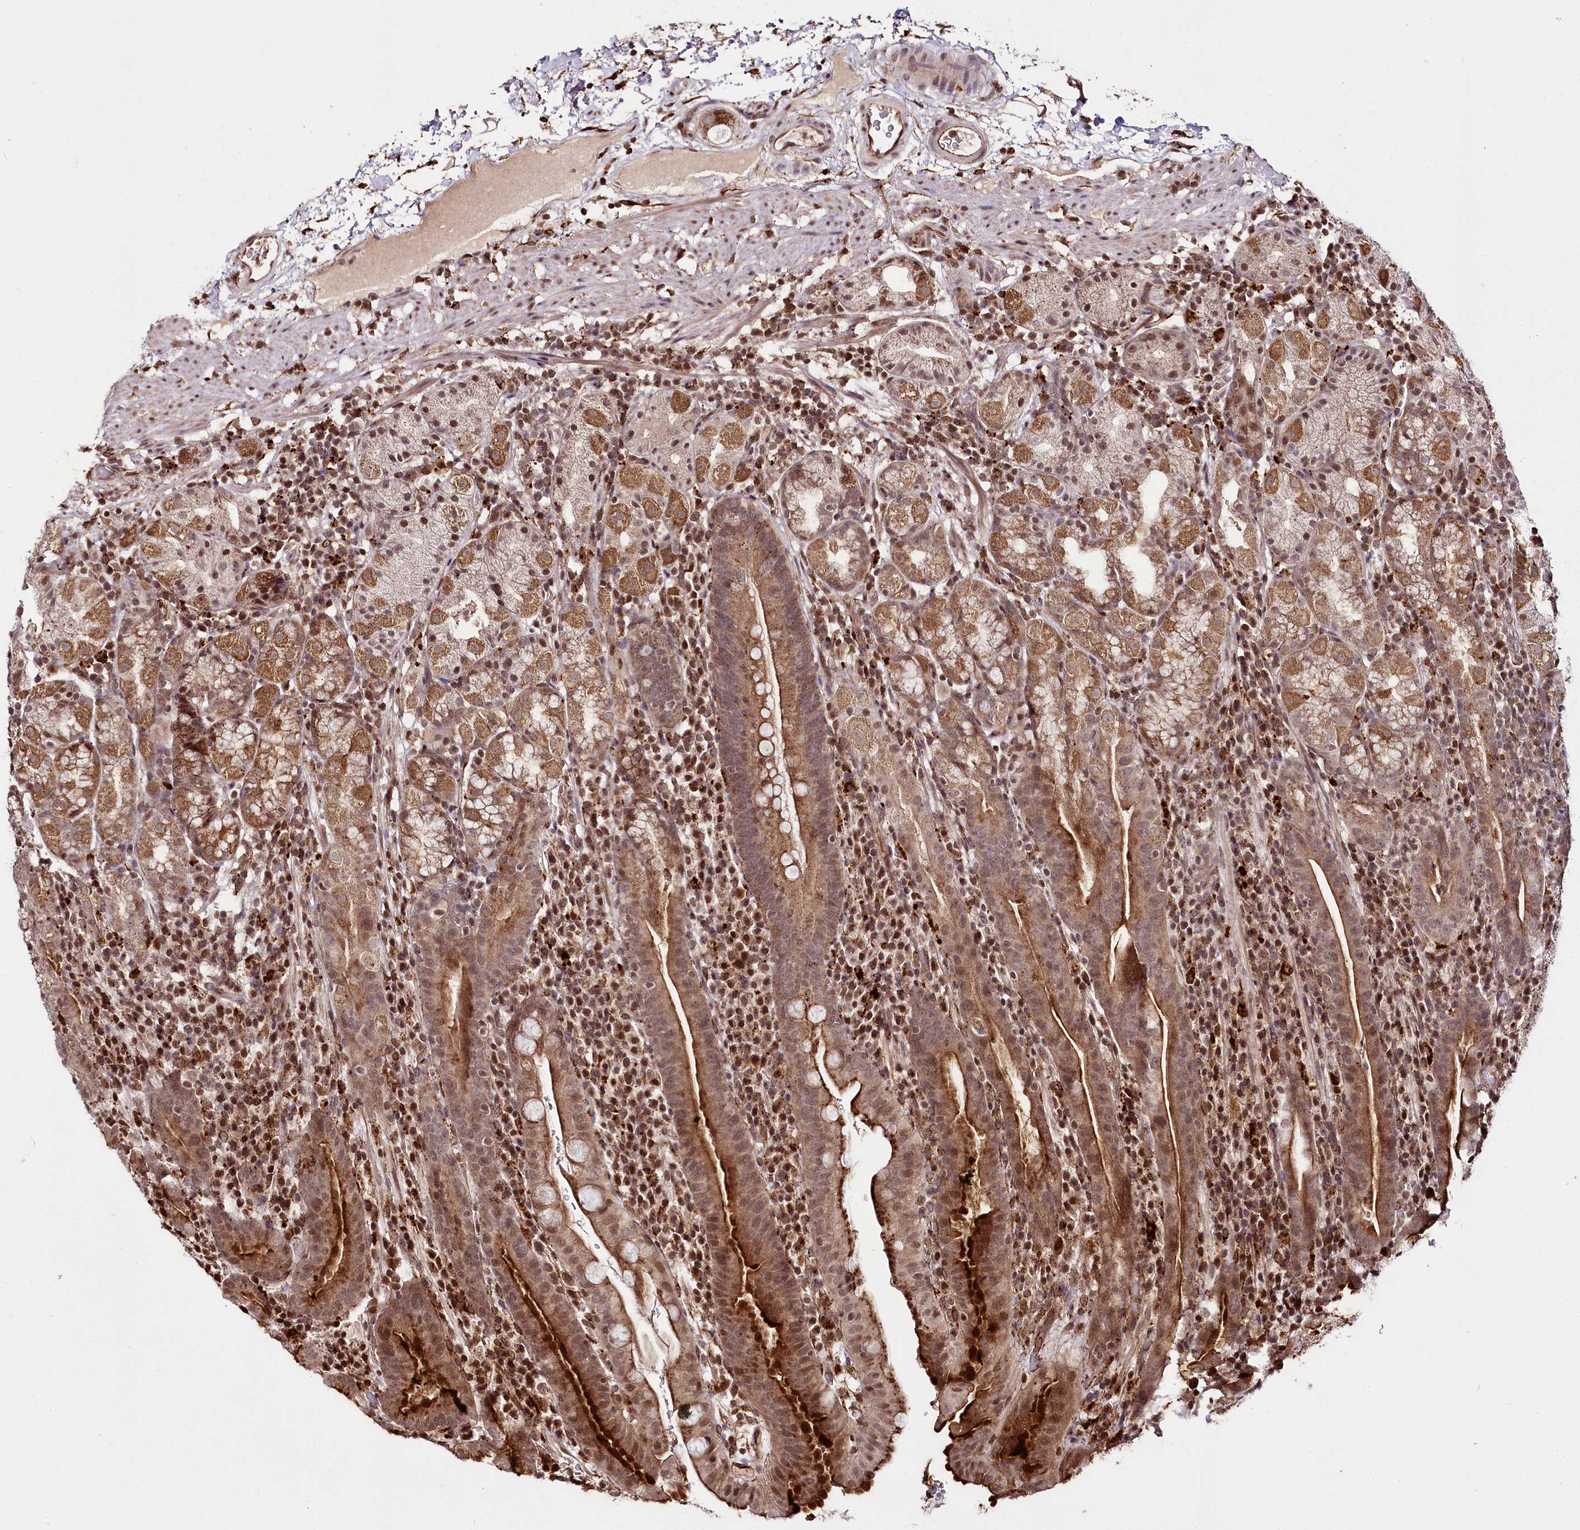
{"staining": {"intensity": "strong", "quantity": ">75%", "location": "cytoplasmic/membranous,nuclear"}, "tissue": "stomach", "cell_type": "Glandular cells", "image_type": "normal", "snomed": [{"axis": "morphology", "description": "Normal tissue, NOS"}, {"axis": "morphology", "description": "Inflammation, NOS"}, {"axis": "topography", "description": "Stomach"}], "caption": "DAB (3,3'-diaminobenzidine) immunohistochemical staining of benign human stomach demonstrates strong cytoplasmic/membranous,nuclear protein expression in approximately >75% of glandular cells. The protein is stained brown, and the nuclei are stained in blue (DAB (3,3'-diaminobenzidine) IHC with brightfield microscopy, high magnification).", "gene": "HOXC8", "patient": {"sex": "male", "age": 79}}